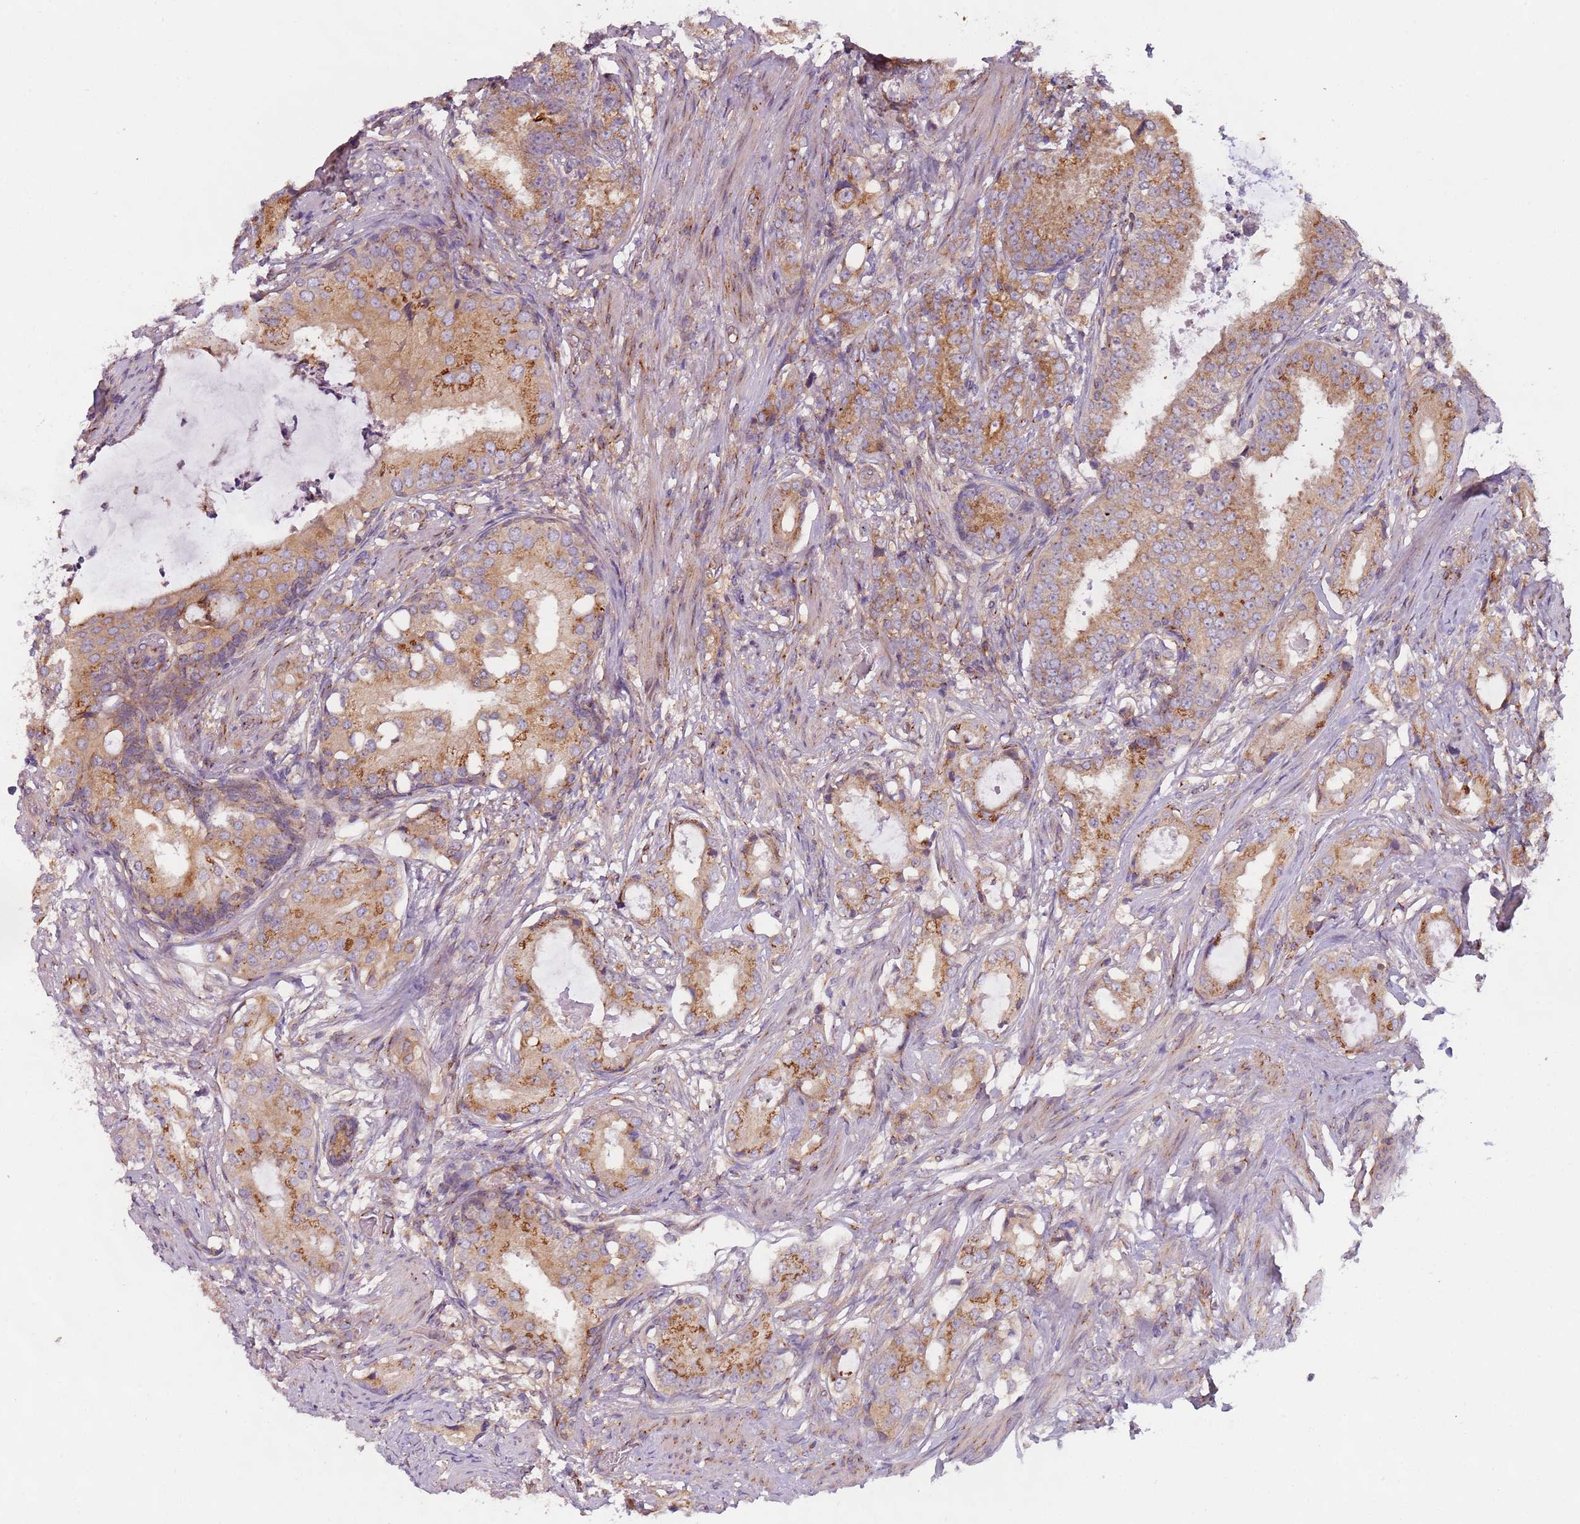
{"staining": {"intensity": "moderate", "quantity": ">75%", "location": "cytoplasmic/membranous"}, "tissue": "prostate cancer", "cell_type": "Tumor cells", "image_type": "cancer", "snomed": [{"axis": "morphology", "description": "Adenocarcinoma, Low grade"}, {"axis": "topography", "description": "Prostate"}], "caption": "Moderate cytoplasmic/membranous expression is seen in about >75% of tumor cells in low-grade adenocarcinoma (prostate).", "gene": "AKTIP", "patient": {"sex": "male", "age": 71}}